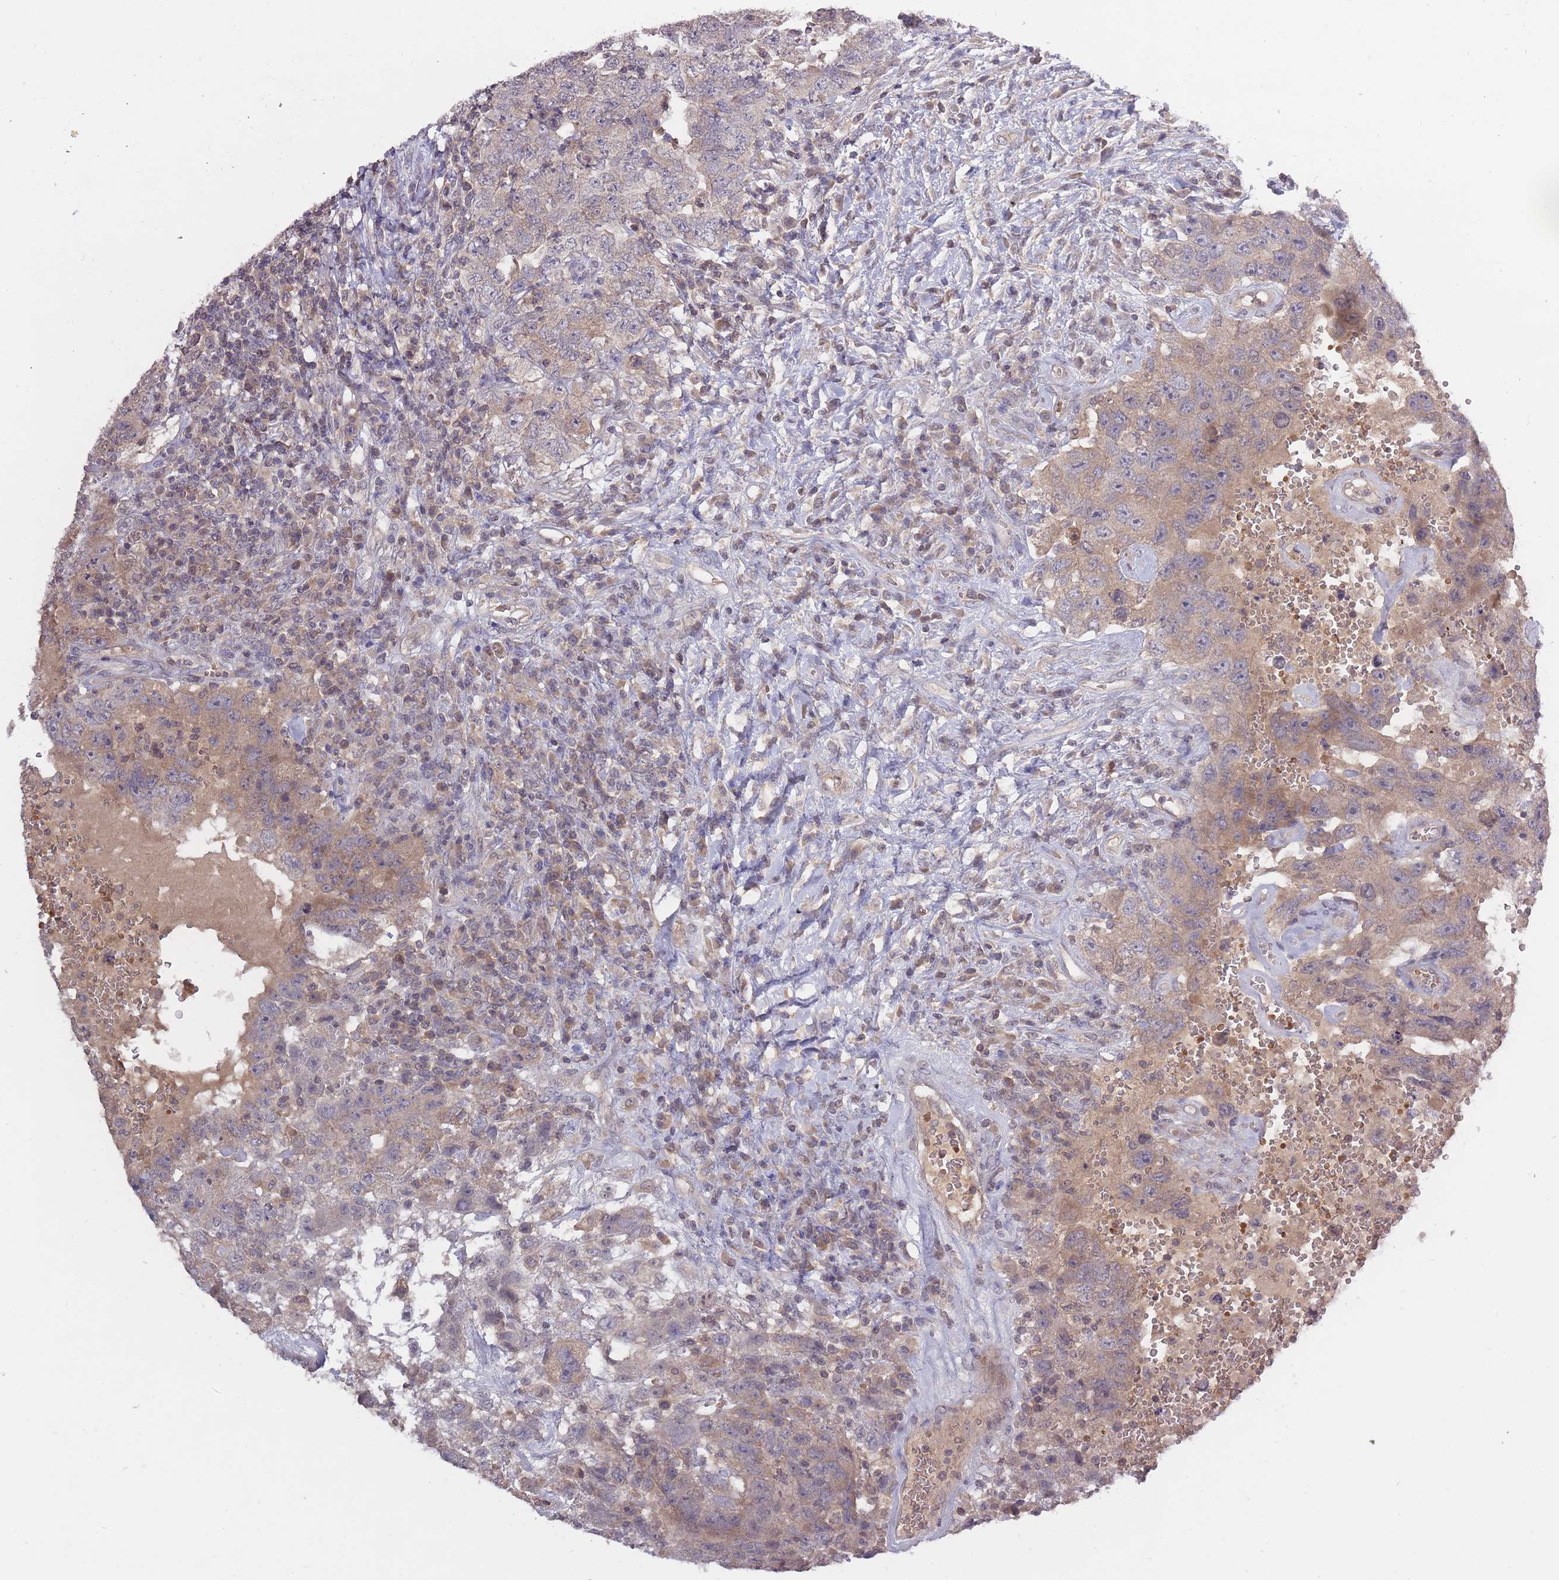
{"staining": {"intensity": "weak", "quantity": "25%-75%", "location": "cytoplasmic/membranous"}, "tissue": "testis cancer", "cell_type": "Tumor cells", "image_type": "cancer", "snomed": [{"axis": "morphology", "description": "Carcinoma, Embryonal, NOS"}, {"axis": "topography", "description": "Testis"}], "caption": "DAB immunohistochemical staining of human embryonal carcinoma (testis) exhibits weak cytoplasmic/membranous protein positivity in about 25%-75% of tumor cells. Immunohistochemistry (ihc) stains the protein of interest in brown and the nuclei are stained blue.", "gene": "ADCYAP1R1", "patient": {"sex": "male", "age": 26}}